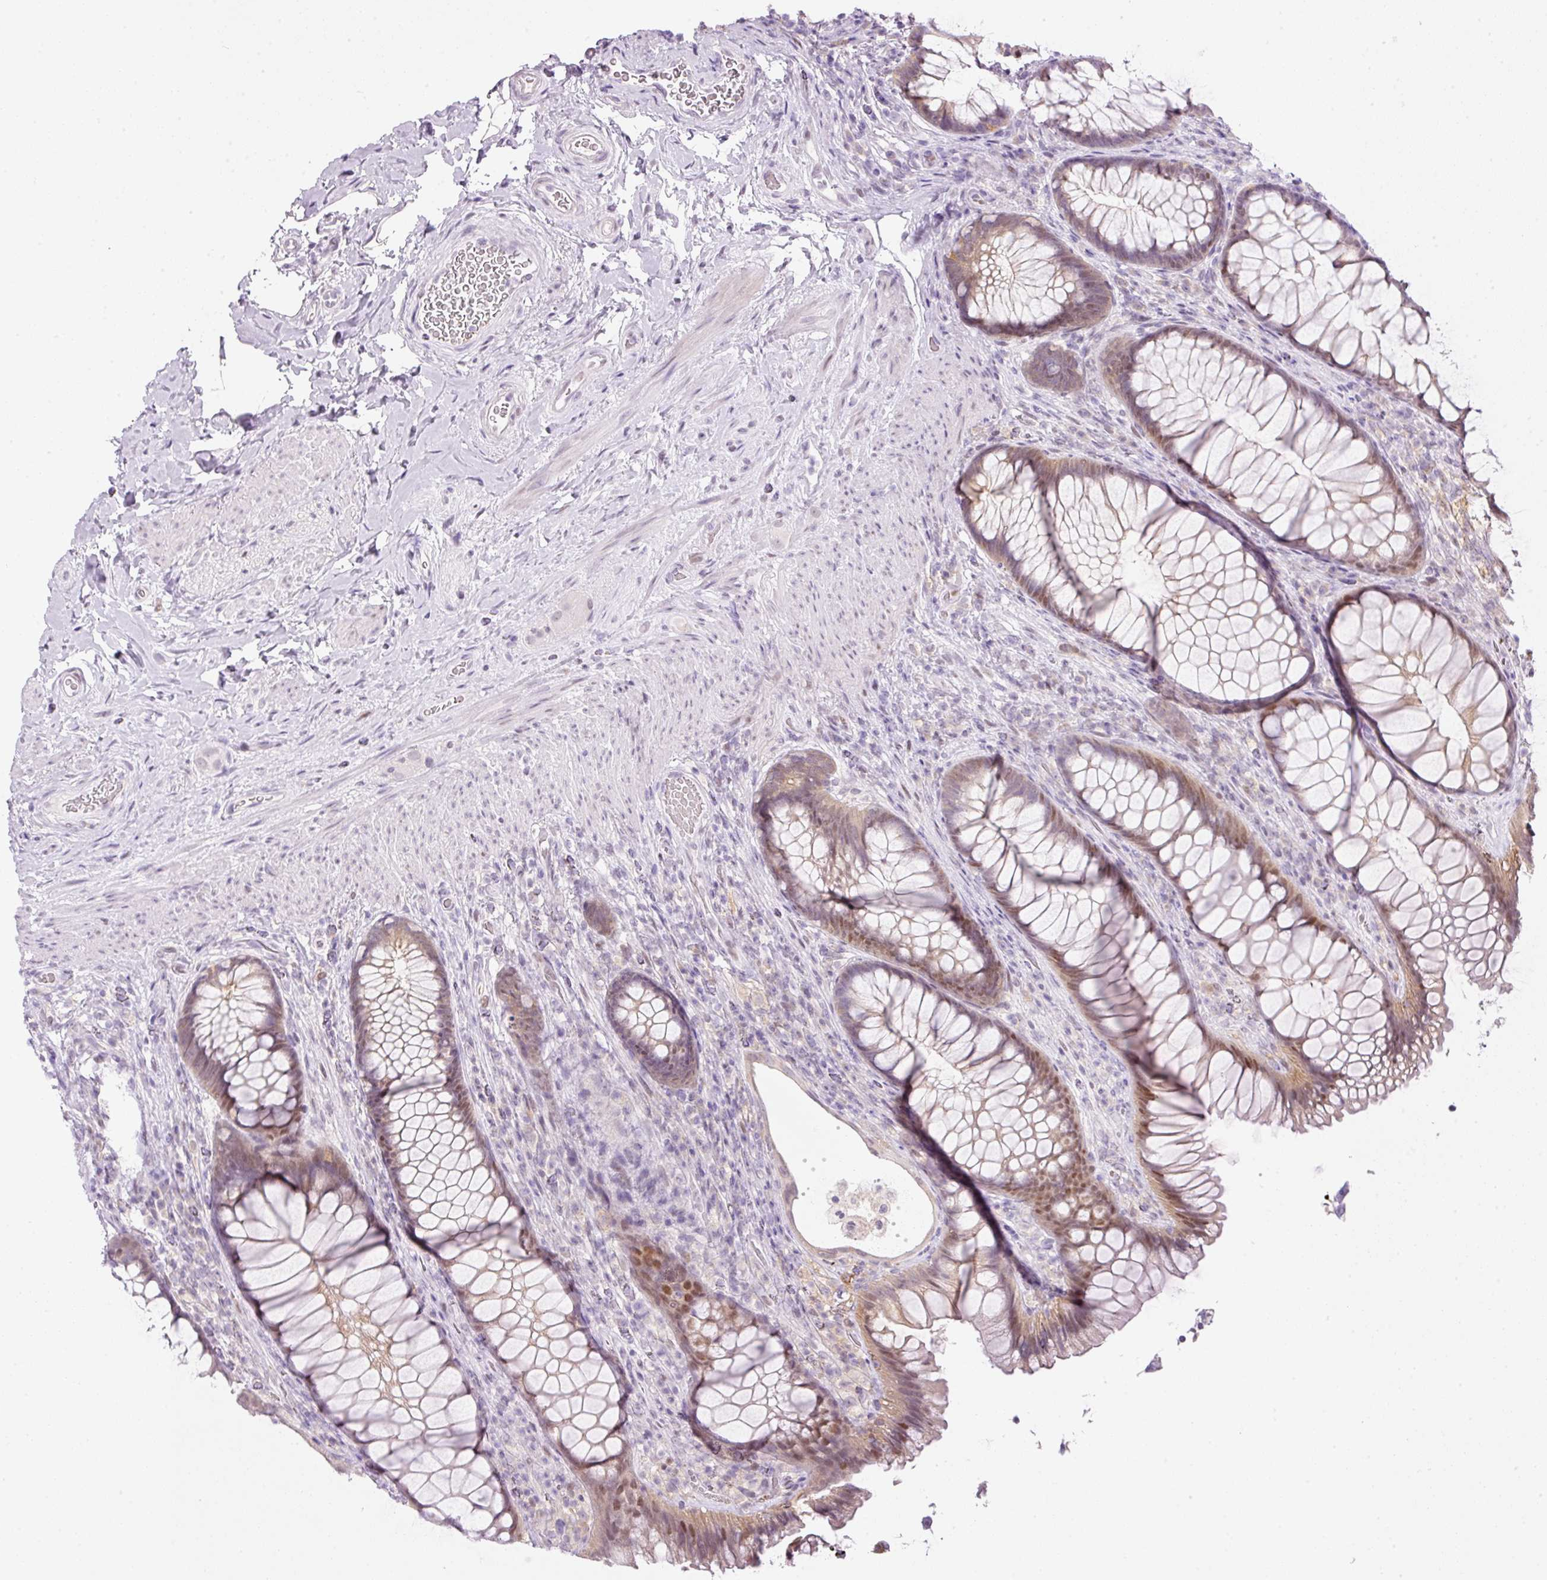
{"staining": {"intensity": "moderate", "quantity": "25%-75%", "location": "cytoplasmic/membranous,nuclear"}, "tissue": "rectum", "cell_type": "Glandular cells", "image_type": "normal", "snomed": [{"axis": "morphology", "description": "Normal tissue, NOS"}, {"axis": "topography", "description": "Rectum"}], "caption": "Immunohistochemistry image of normal rectum: human rectum stained using IHC exhibits medium levels of moderate protein expression localized specifically in the cytoplasmic/membranous,nuclear of glandular cells, appearing as a cytoplasmic/membranous,nuclear brown color.", "gene": "SRC", "patient": {"sex": "male", "age": 53}}